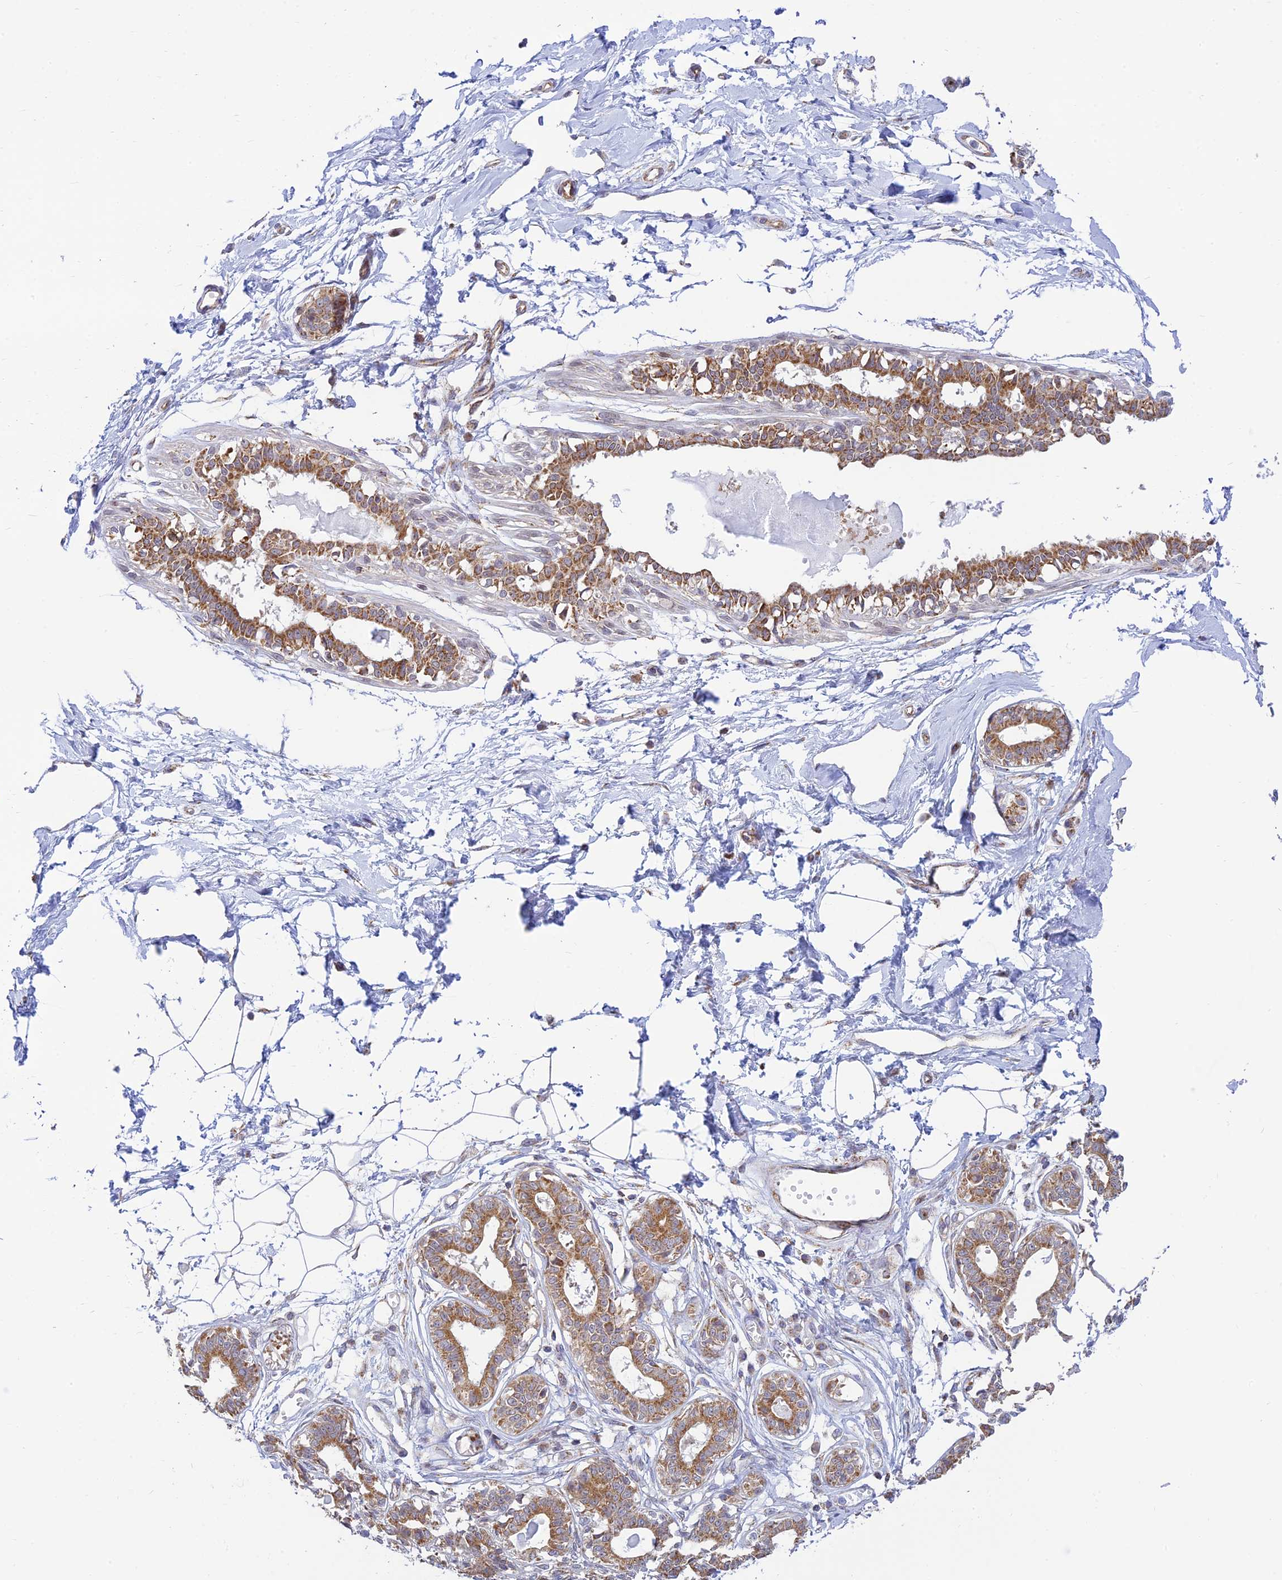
{"staining": {"intensity": "negative", "quantity": "none", "location": "none"}, "tissue": "breast", "cell_type": "Adipocytes", "image_type": "normal", "snomed": [{"axis": "morphology", "description": "Normal tissue, NOS"}, {"axis": "topography", "description": "Breast"}], "caption": "This is an immunohistochemistry photomicrograph of normal breast. There is no staining in adipocytes.", "gene": "HOOK2", "patient": {"sex": "female", "age": 45}}